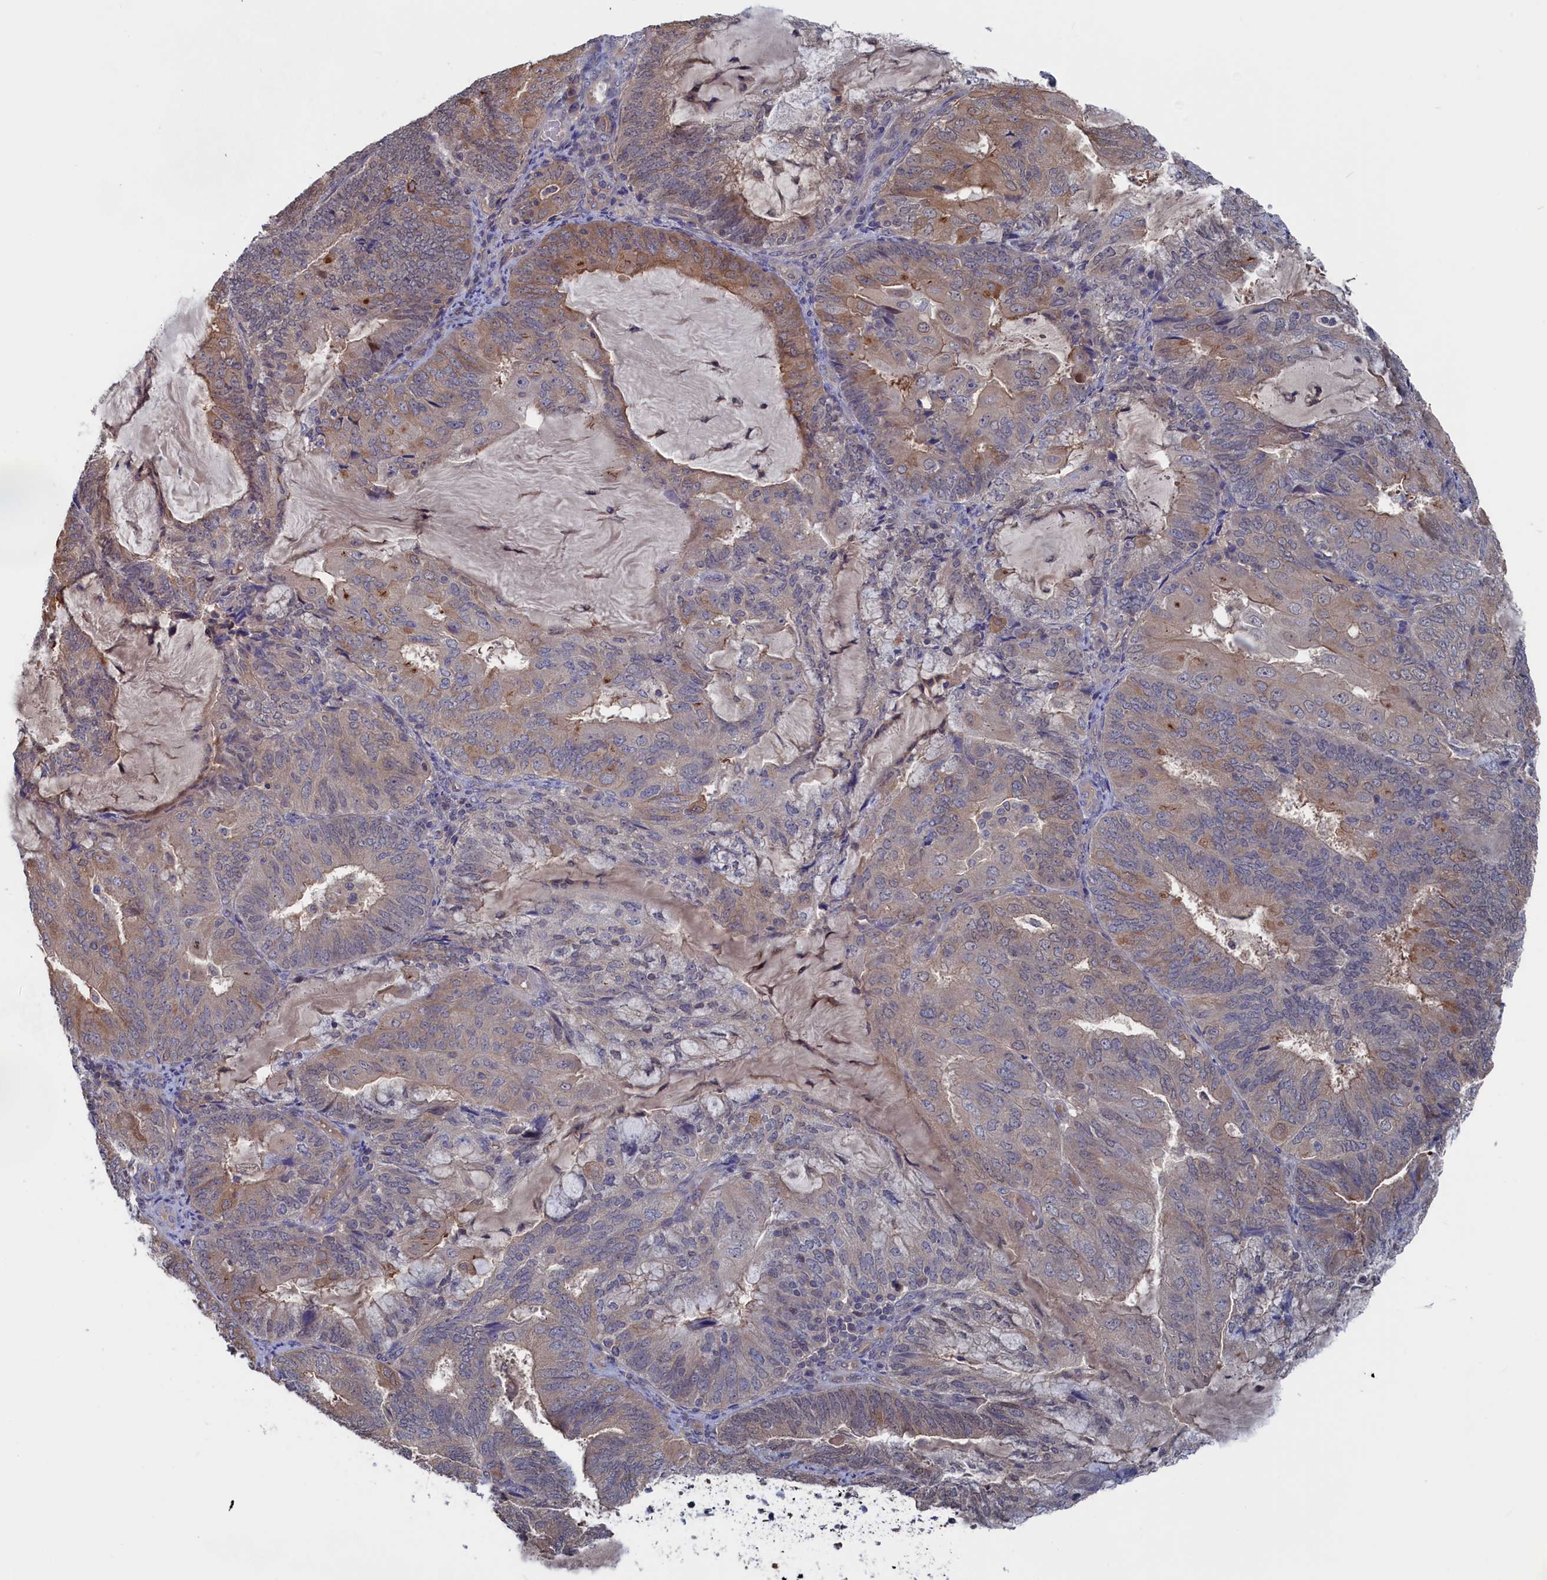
{"staining": {"intensity": "weak", "quantity": "25%-75%", "location": "cytoplasmic/membranous"}, "tissue": "endometrial cancer", "cell_type": "Tumor cells", "image_type": "cancer", "snomed": [{"axis": "morphology", "description": "Adenocarcinoma, NOS"}, {"axis": "topography", "description": "Endometrium"}], "caption": "Tumor cells show low levels of weak cytoplasmic/membranous expression in about 25%-75% of cells in endometrial cancer. (Brightfield microscopy of DAB IHC at high magnification).", "gene": "NUTF2", "patient": {"sex": "female", "age": 81}}